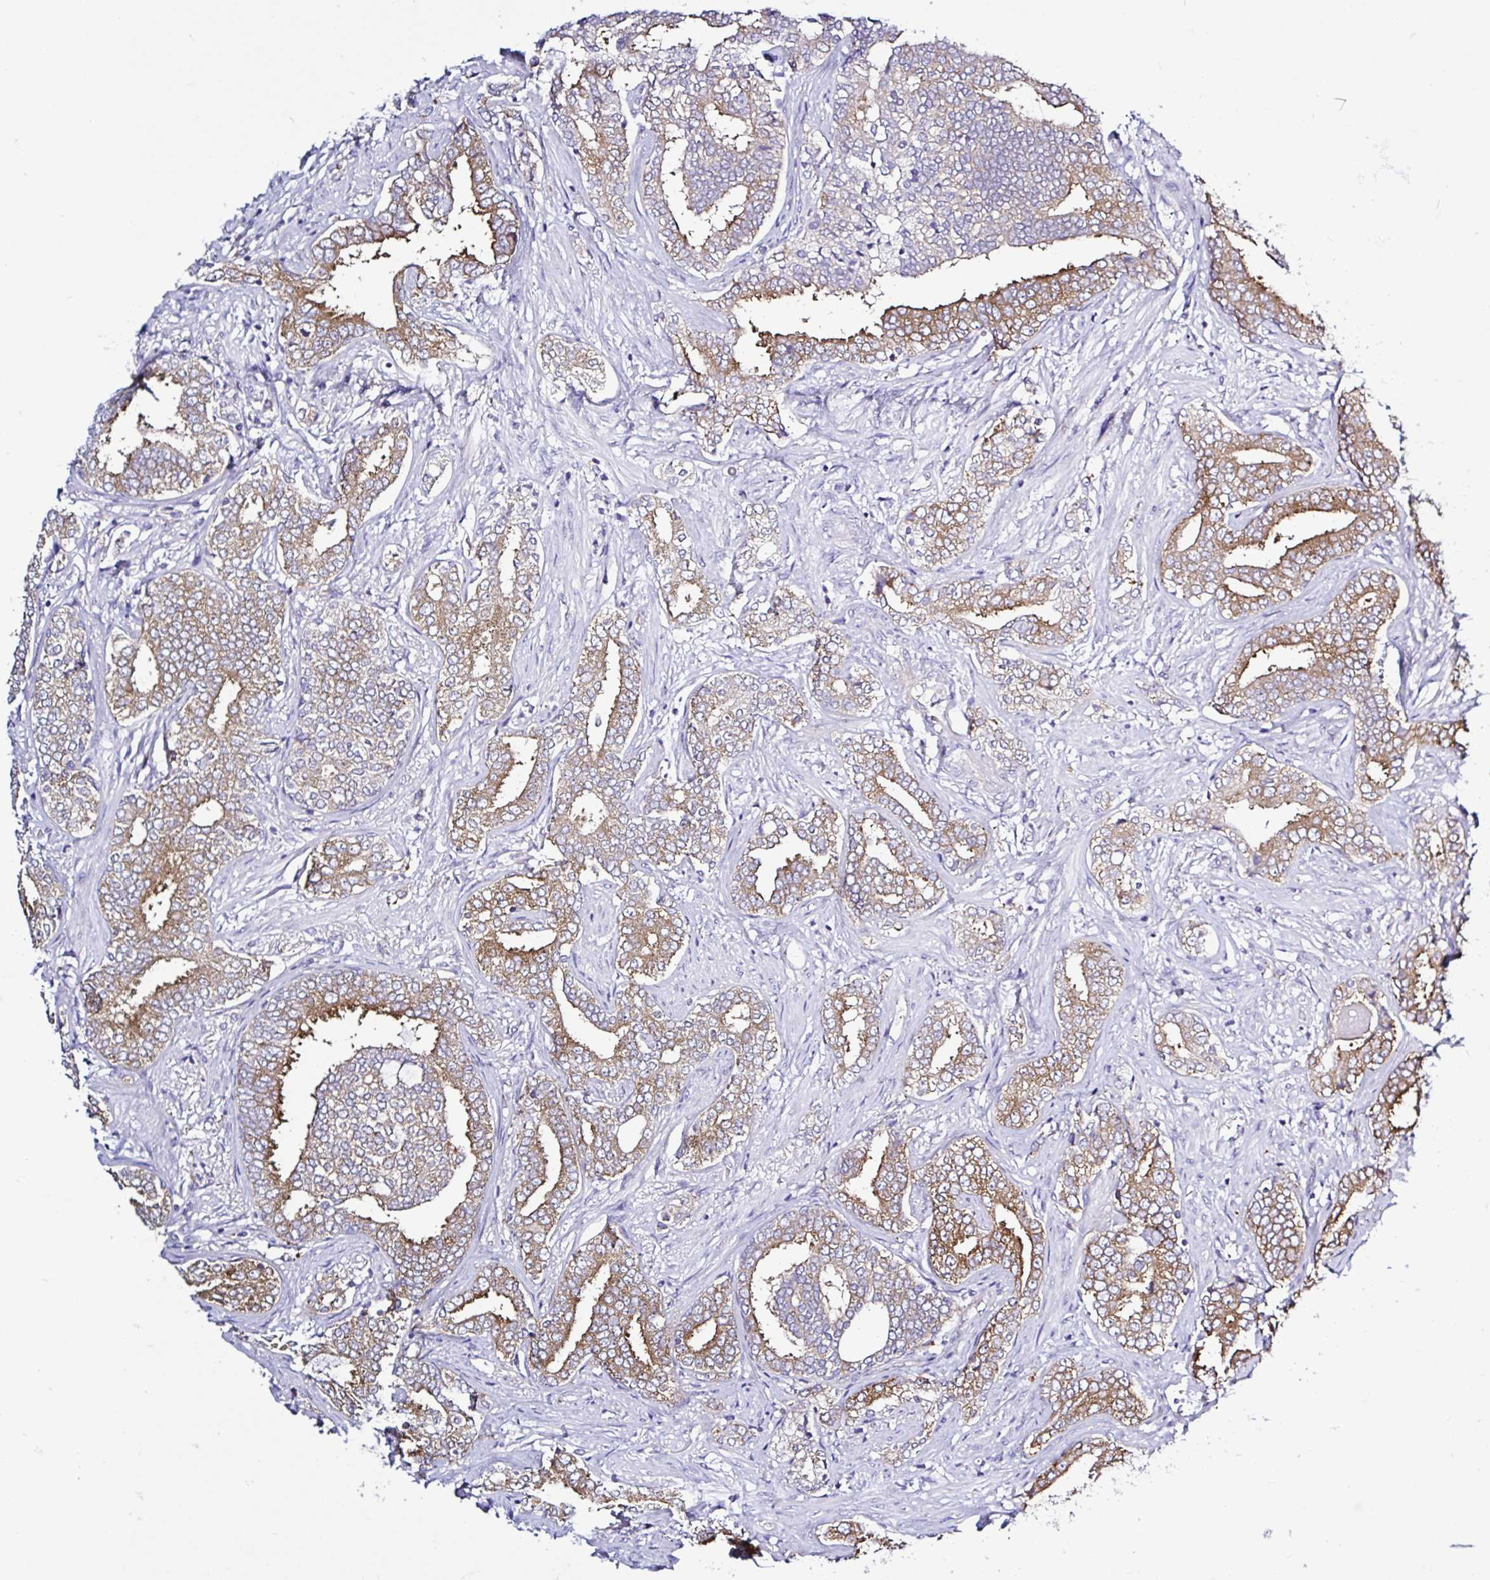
{"staining": {"intensity": "moderate", "quantity": ">75%", "location": "cytoplasmic/membranous"}, "tissue": "prostate cancer", "cell_type": "Tumor cells", "image_type": "cancer", "snomed": [{"axis": "morphology", "description": "Adenocarcinoma, High grade"}, {"axis": "topography", "description": "Prostate"}], "caption": "Immunohistochemistry histopathology image of high-grade adenocarcinoma (prostate) stained for a protein (brown), which shows medium levels of moderate cytoplasmic/membranous staining in about >75% of tumor cells.", "gene": "LARS1", "patient": {"sex": "male", "age": 72}}